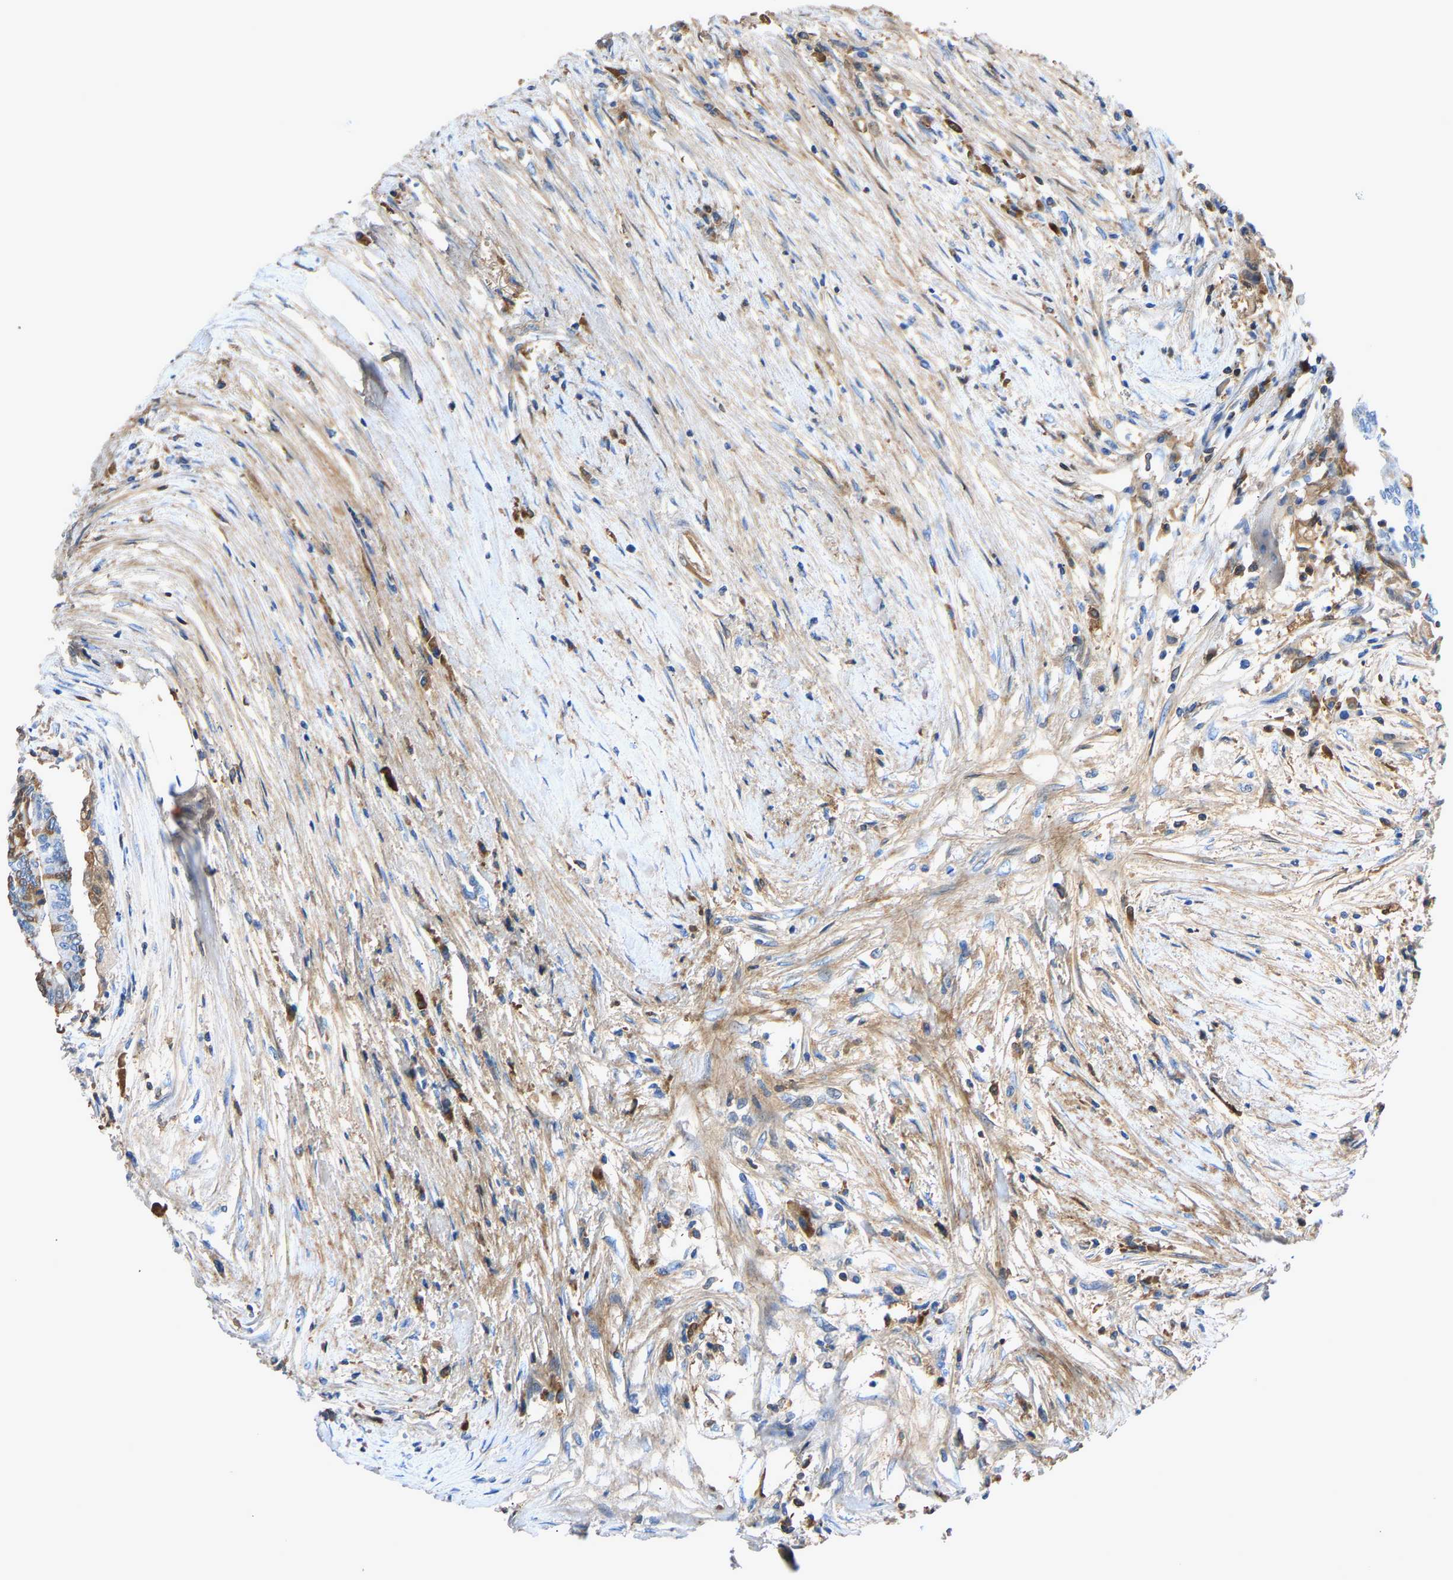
{"staining": {"intensity": "moderate", "quantity": "25%-75%", "location": "cytoplasmic/membranous"}, "tissue": "colorectal cancer", "cell_type": "Tumor cells", "image_type": "cancer", "snomed": [{"axis": "morphology", "description": "Adenocarcinoma, NOS"}, {"axis": "topography", "description": "Rectum"}], "caption": "Human colorectal adenocarcinoma stained for a protein (brown) displays moderate cytoplasmic/membranous positive expression in about 25%-75% of tumor cells.", "gene": "STC1", "patient": {"sex": "male", "age": 63}}